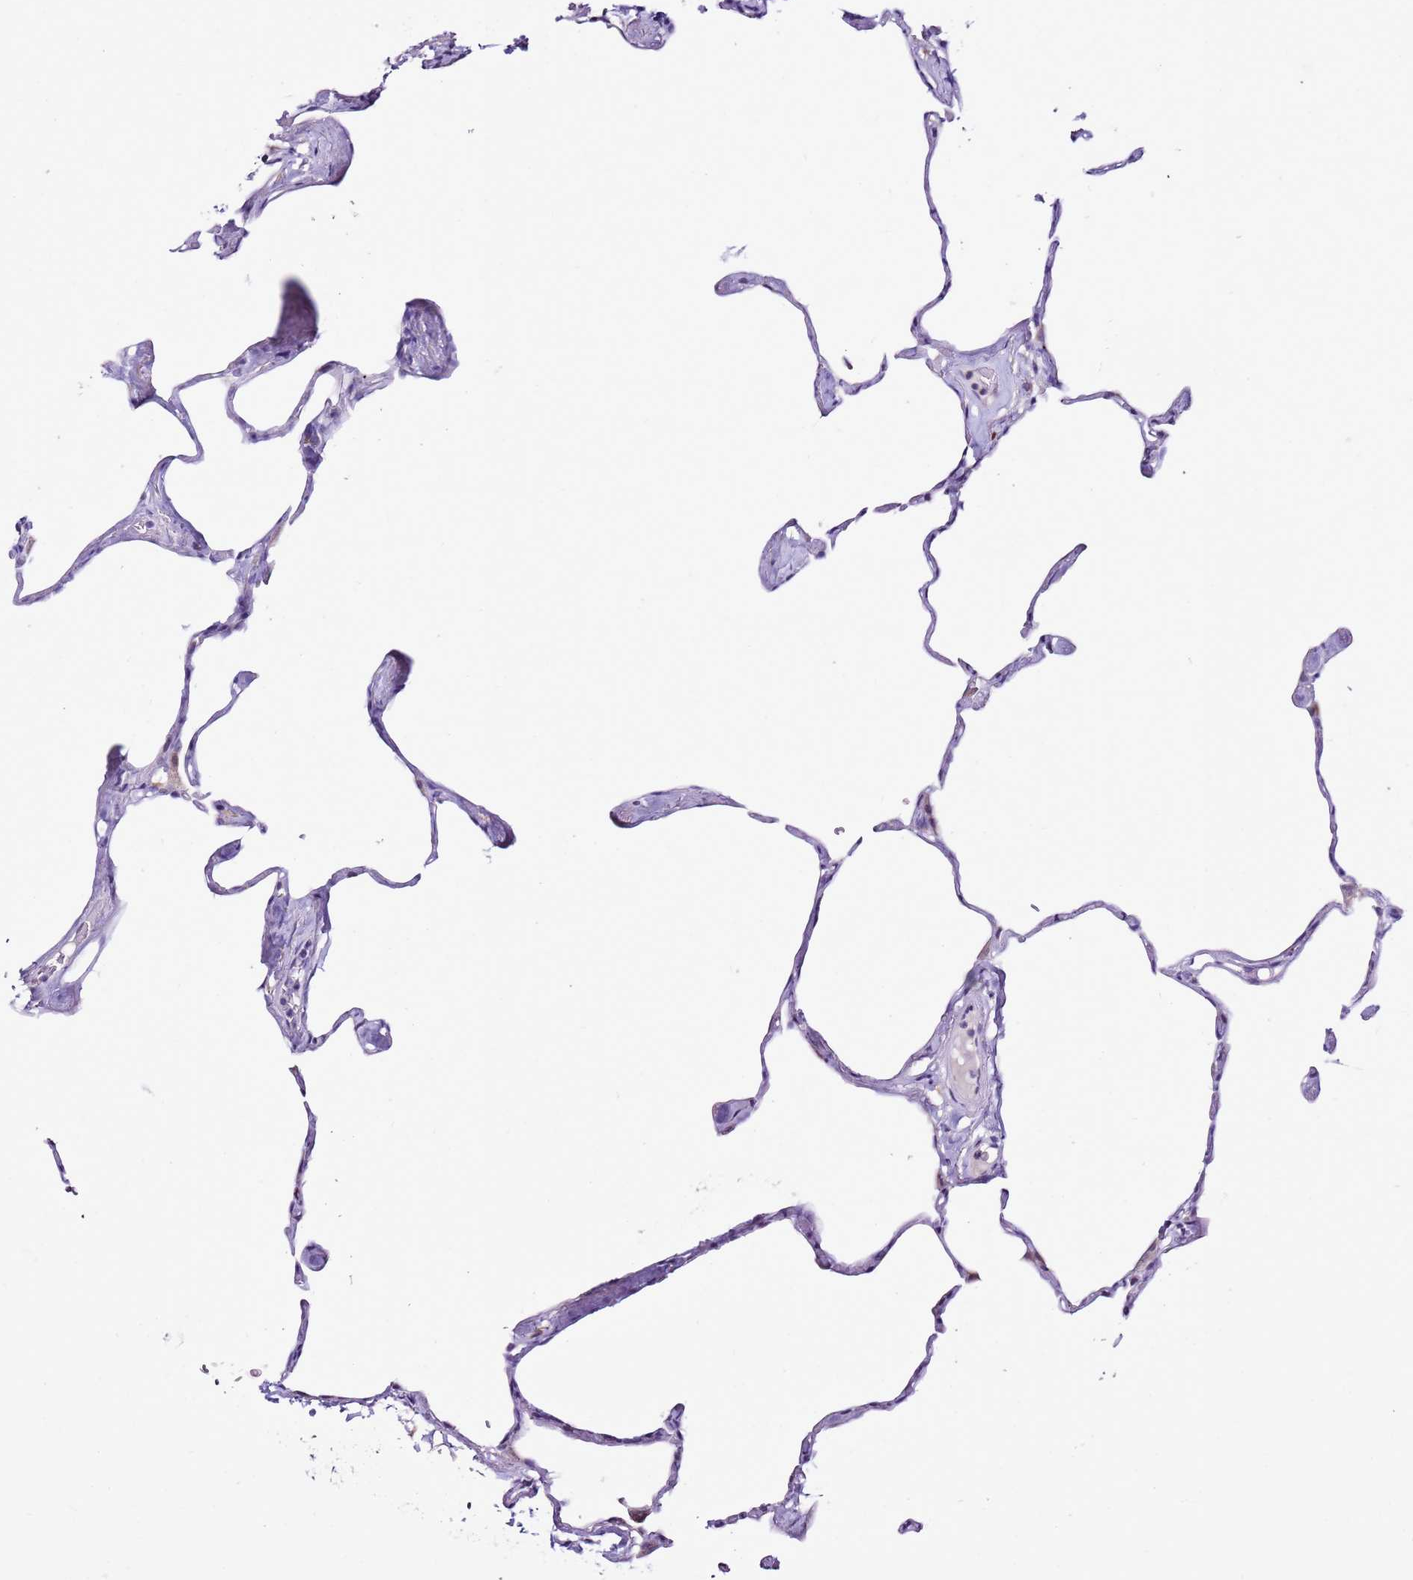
{"staining": {"intensity": "negative", "quantity": "none", "location": "none"}, "tissue": "lung", "cell_type": "Alveolar cells", "image_type": "normal", "snomed": [{"axis": "morphology", "description": "Normal tissue, NOS"}, {"axis": "topography", "description": "Lung"}], "caption": "IHC micrograph of benign human lung stained for a protein (brown), which shows no staining in alveolar cells. (Brightfield microscopy of DAB immunohistochemistry (IHC) at high magnification).", "gene": "MRPL36", "patient": {"sex": "male", "age": 65}}